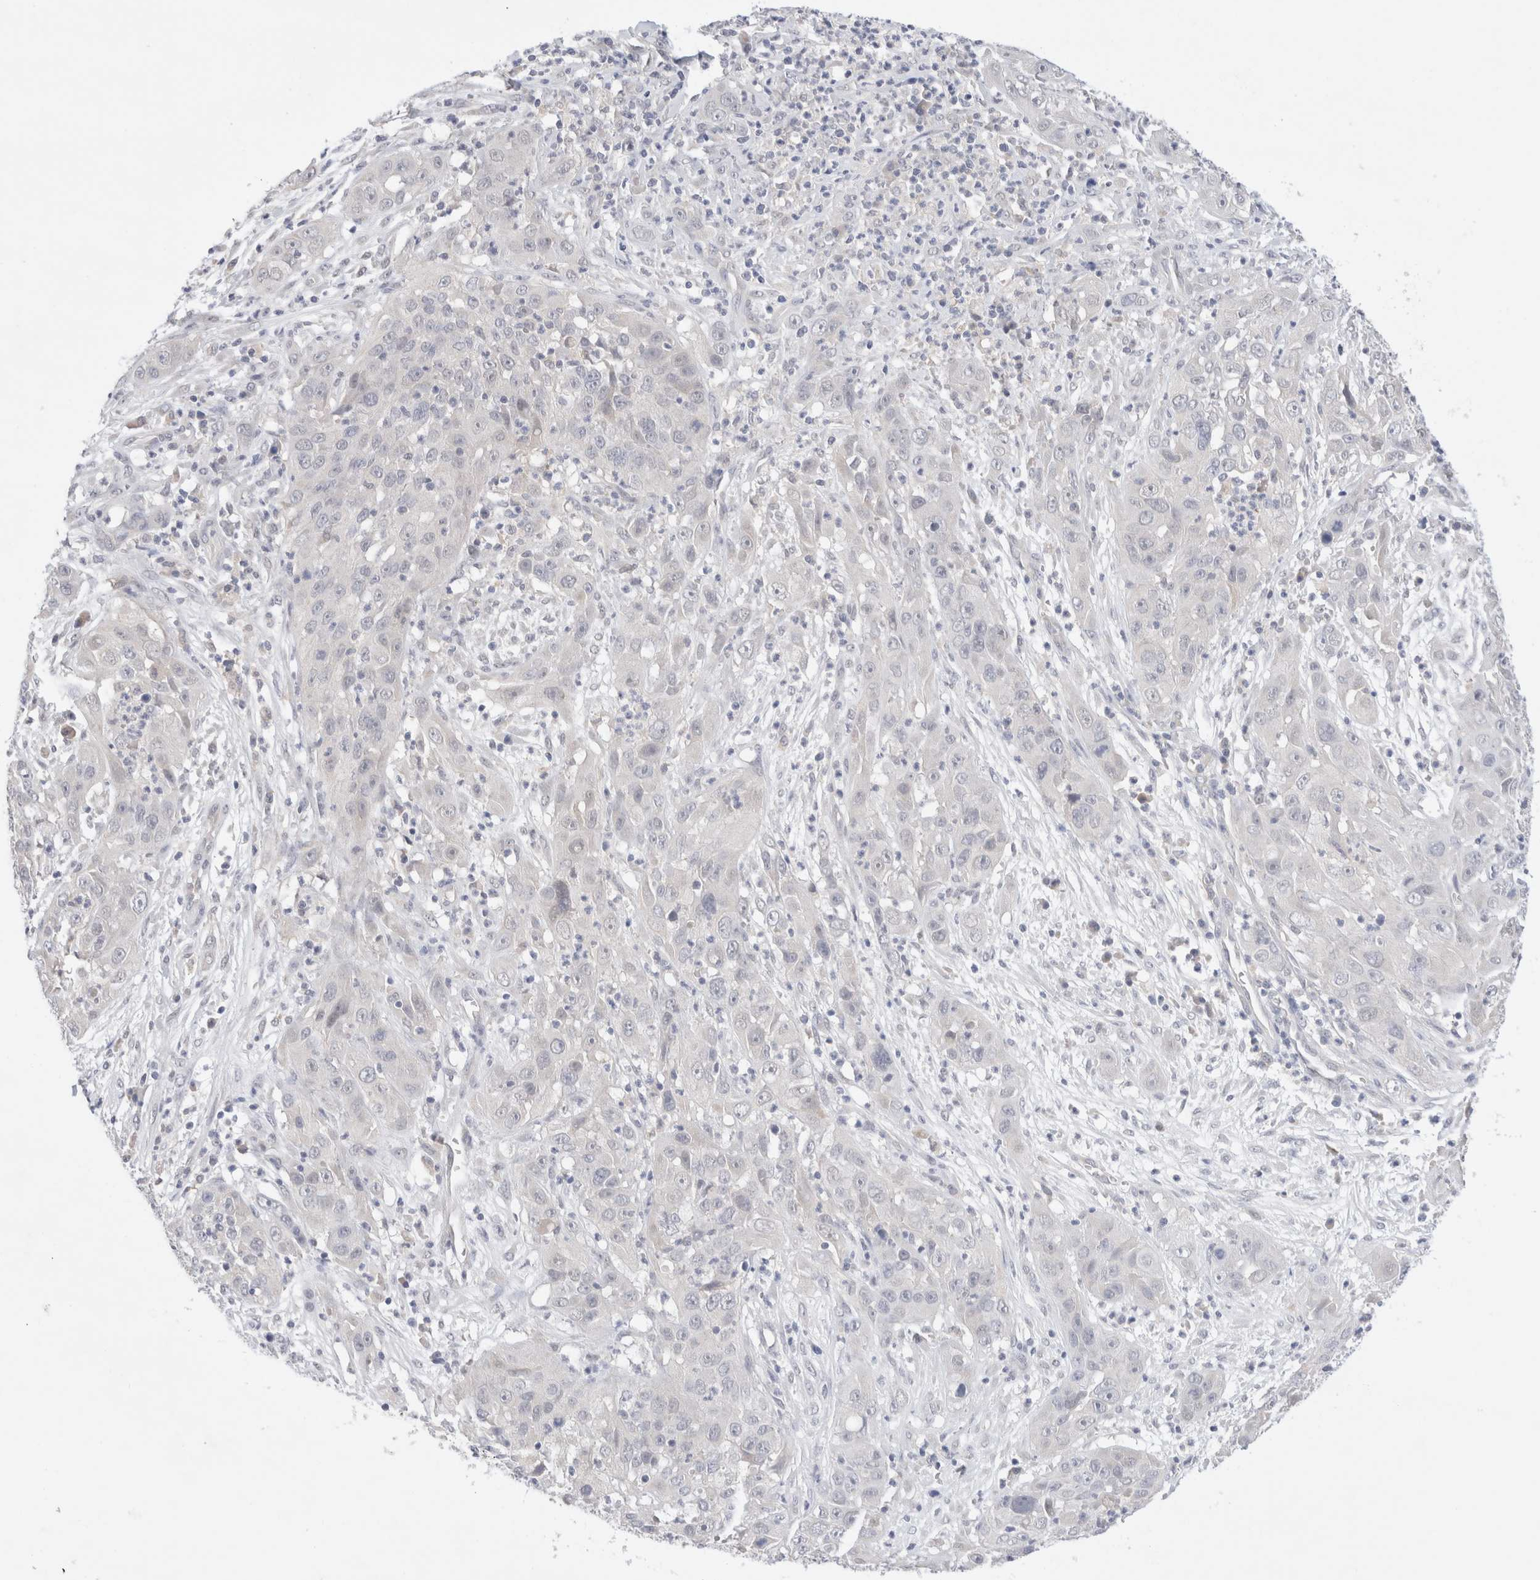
{"staining": {"intensity": "negative", "quantity": "none", "location": "none"}, "tissue": "cervical cancer", "cell_type": "Tumor cells", "image_type": "cancer", "snomed": [{"axis": "morphology", "description": "Squamous cell carcinoma, NOS"}, {"axis": "topography", "description": "Cervix"}], "caption": "This is an IHC image of cervical cancer. There is no staining in tumor cells.", "gene": "SPATA20", "patient": {"sex": "female", "age": 32}}